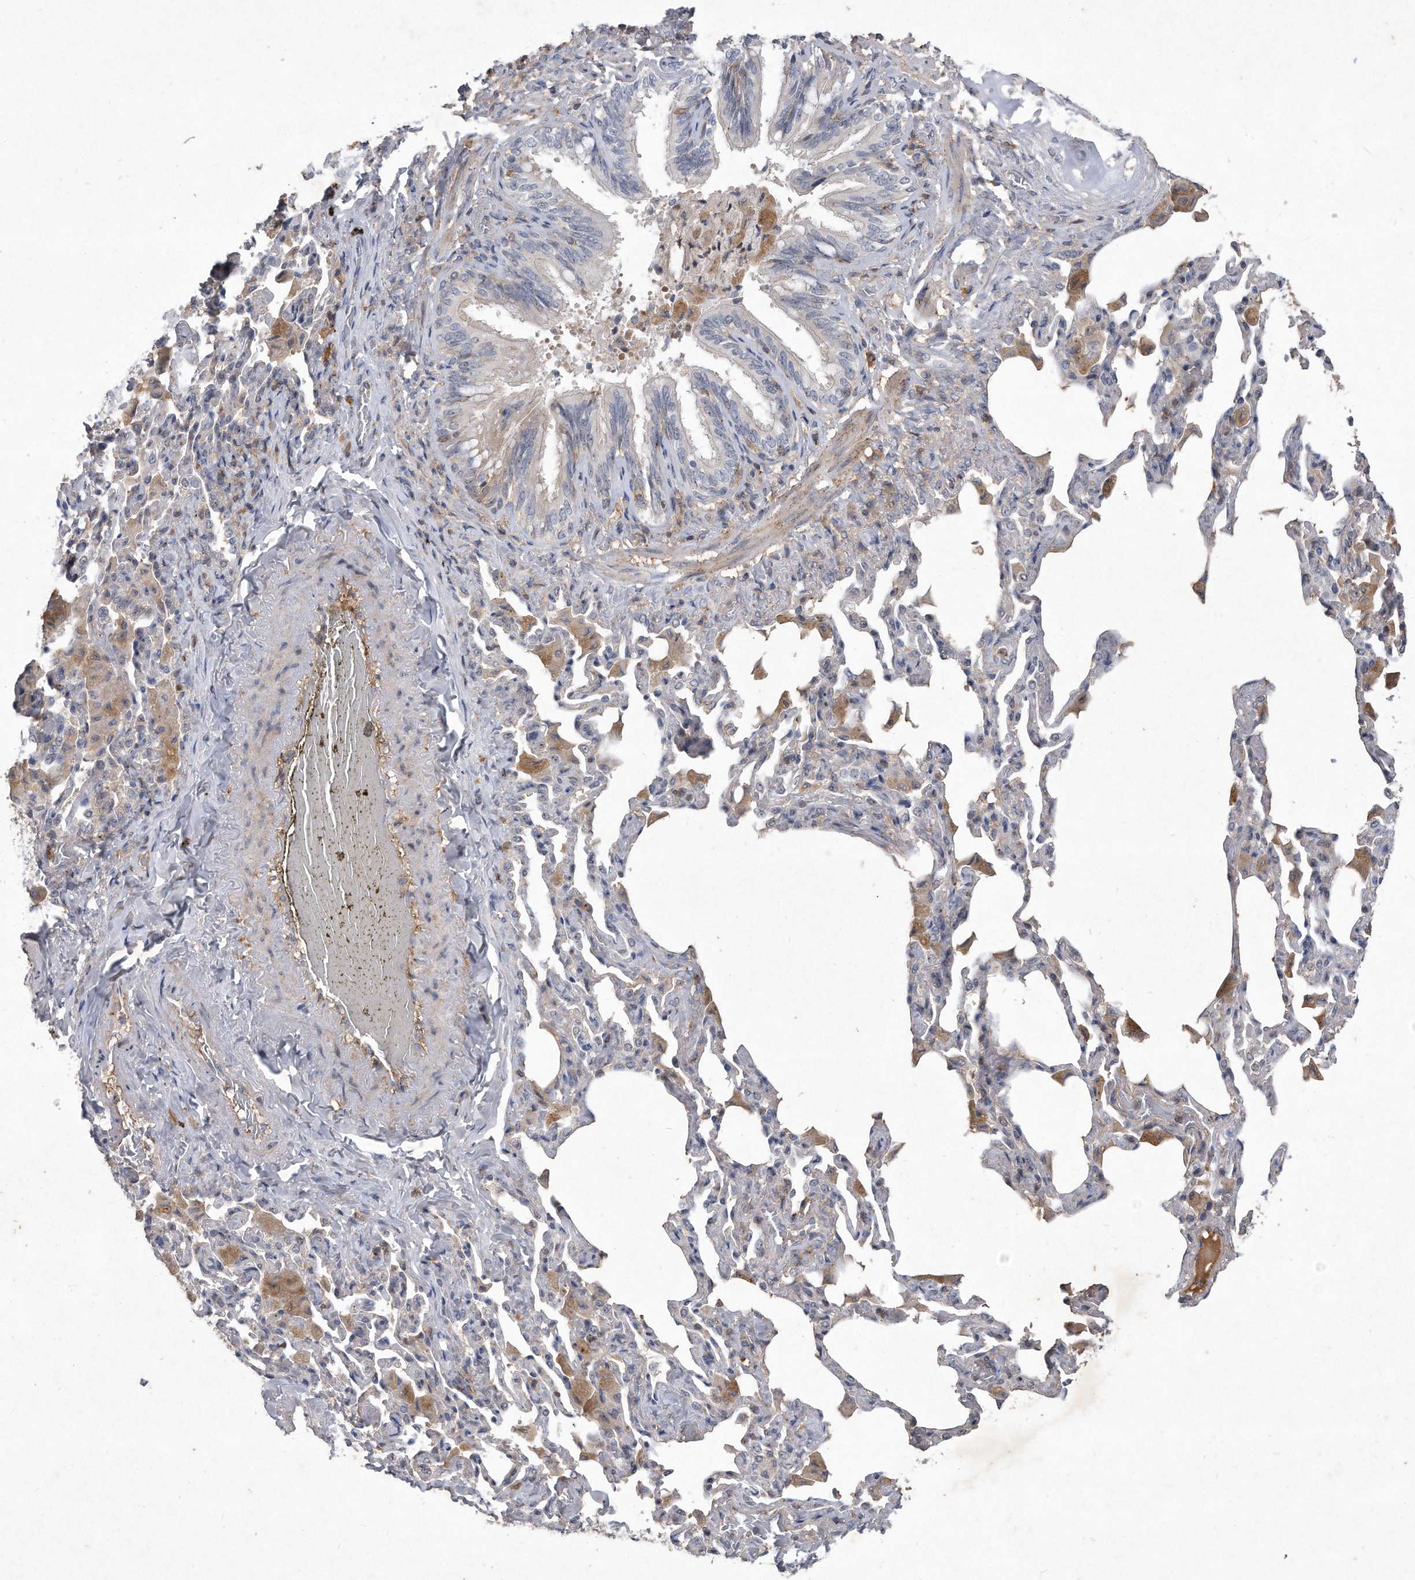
{"staining": {"intensity": "weak", "quantity": "<25%", "location": "cytoplasmic/membranous"}, "tissue": "bronchus", "cell_type": "Respiratory epithelial cells", "image_type": "normal", "snomed": [{"axis": "morphology", "description": "Normal tissue, NOS"}, {"axis": "morphology", "description": "Inflammation, NOS"}, {"axis": "topography", "description": "Lung"}], "caption": "Immunohistochemistry of unremarkable human bronchus shows no expression in respiratory epithelial cells. (DAB immunohistochemistry, high magnification).", "gene": "PGBD2", "patient": {"sex": "female", "age": 46}}